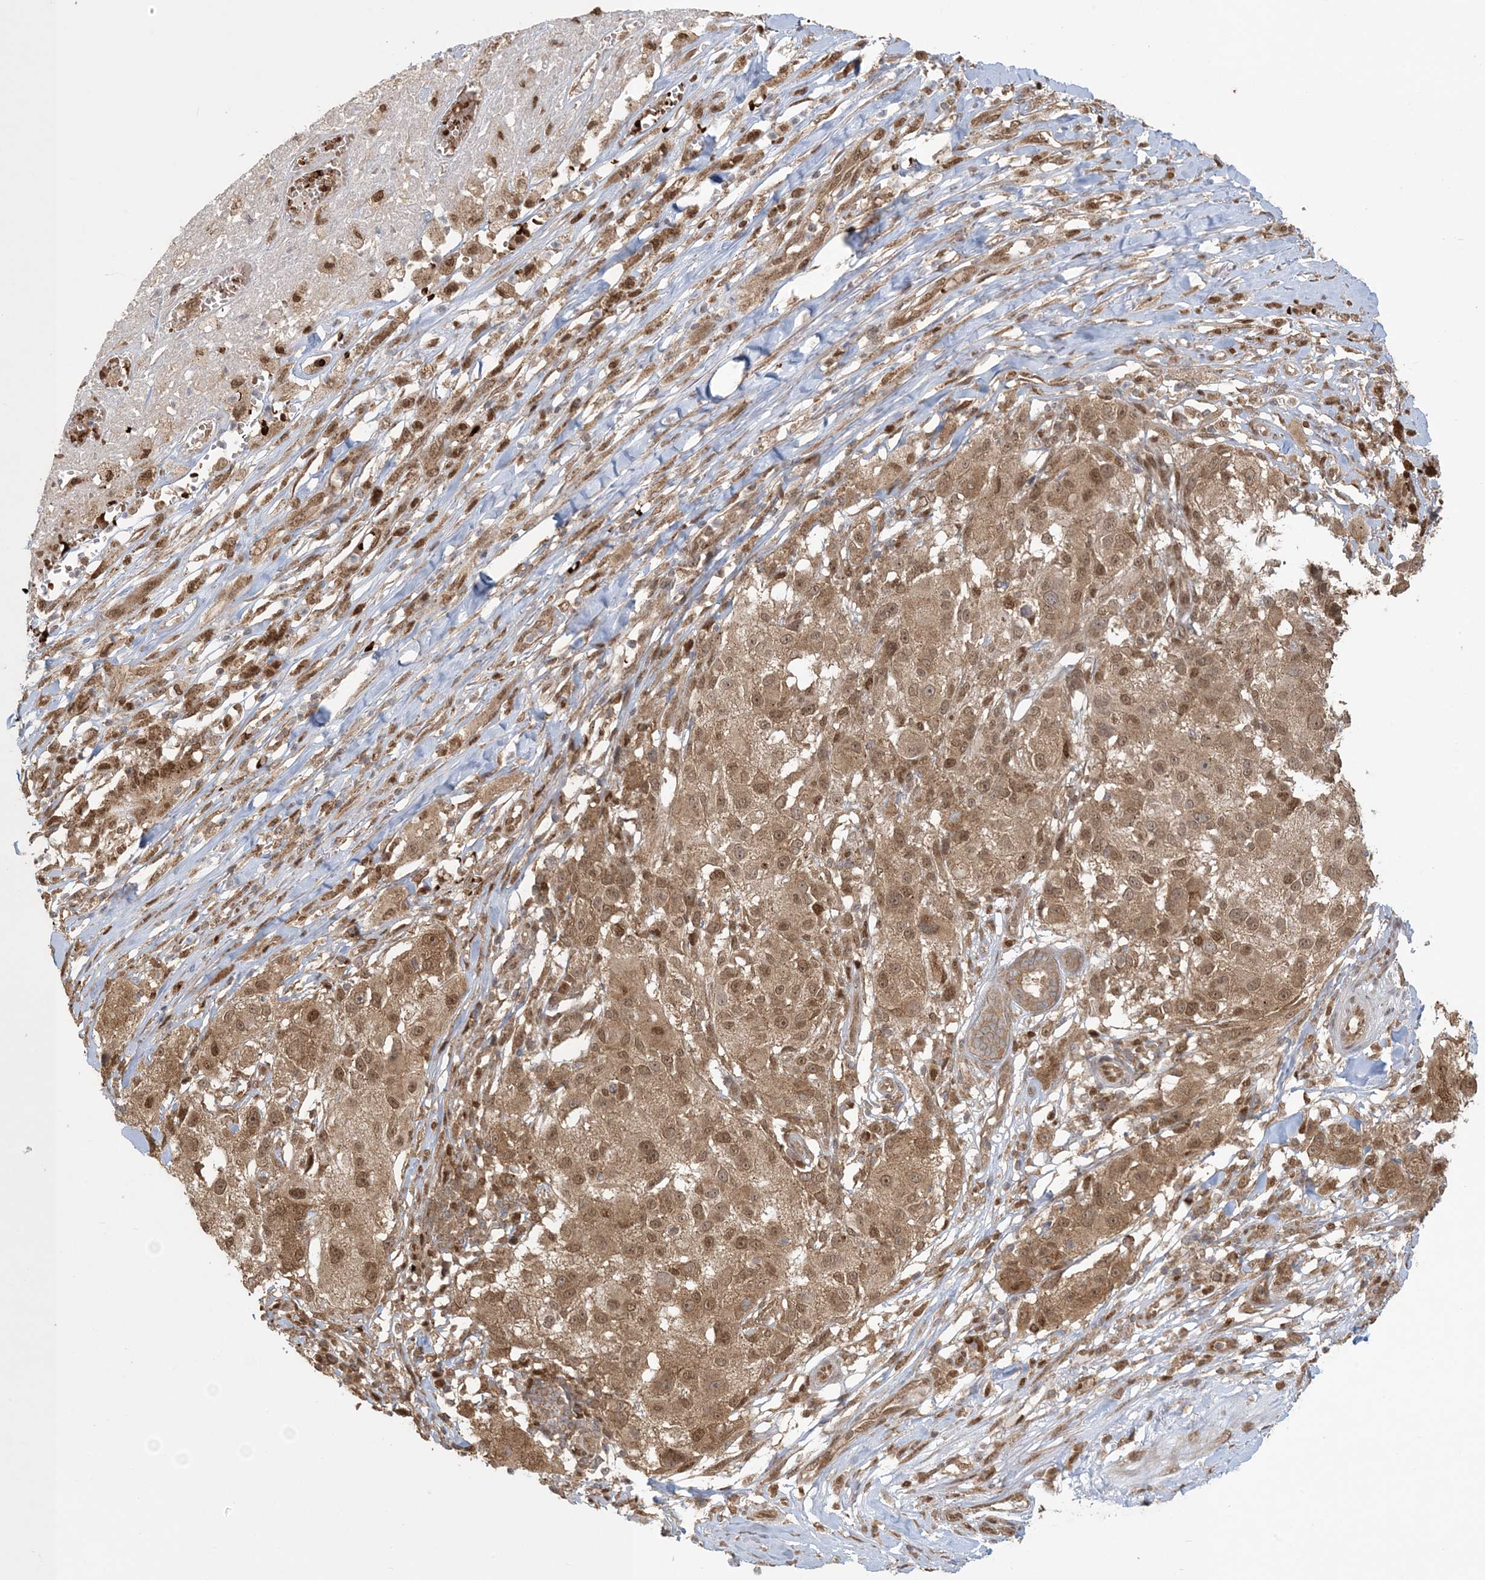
{"staining": {"intensity": "moderate", "quantity": ">75%", "location": "cytoplasmic/membranous,nuclear"}, "tissue": "melanoma", "cell_type": "Tumor cells", "image_type": "cancer", "snomed": [{"axis": "morphology", "description": "Necrosis, NOS"}, {"axis": "morphology", "description": "Malignant melanoma, NOS"}, {"axis": "topography", "description": "Skin"}], "caption": "Immunohistochemistry (DAB (3,3'-diaminobenzidine)) staining of melanoma shows moderate cytoplasmic/membranous and nuclear protein staining in approximately >75% of tumor cells. (DAB IHC, brown staining for protein, blue staining for nuclei).", "gene": "ABCF3", "patient": {"sex": "female", "age": 87}}